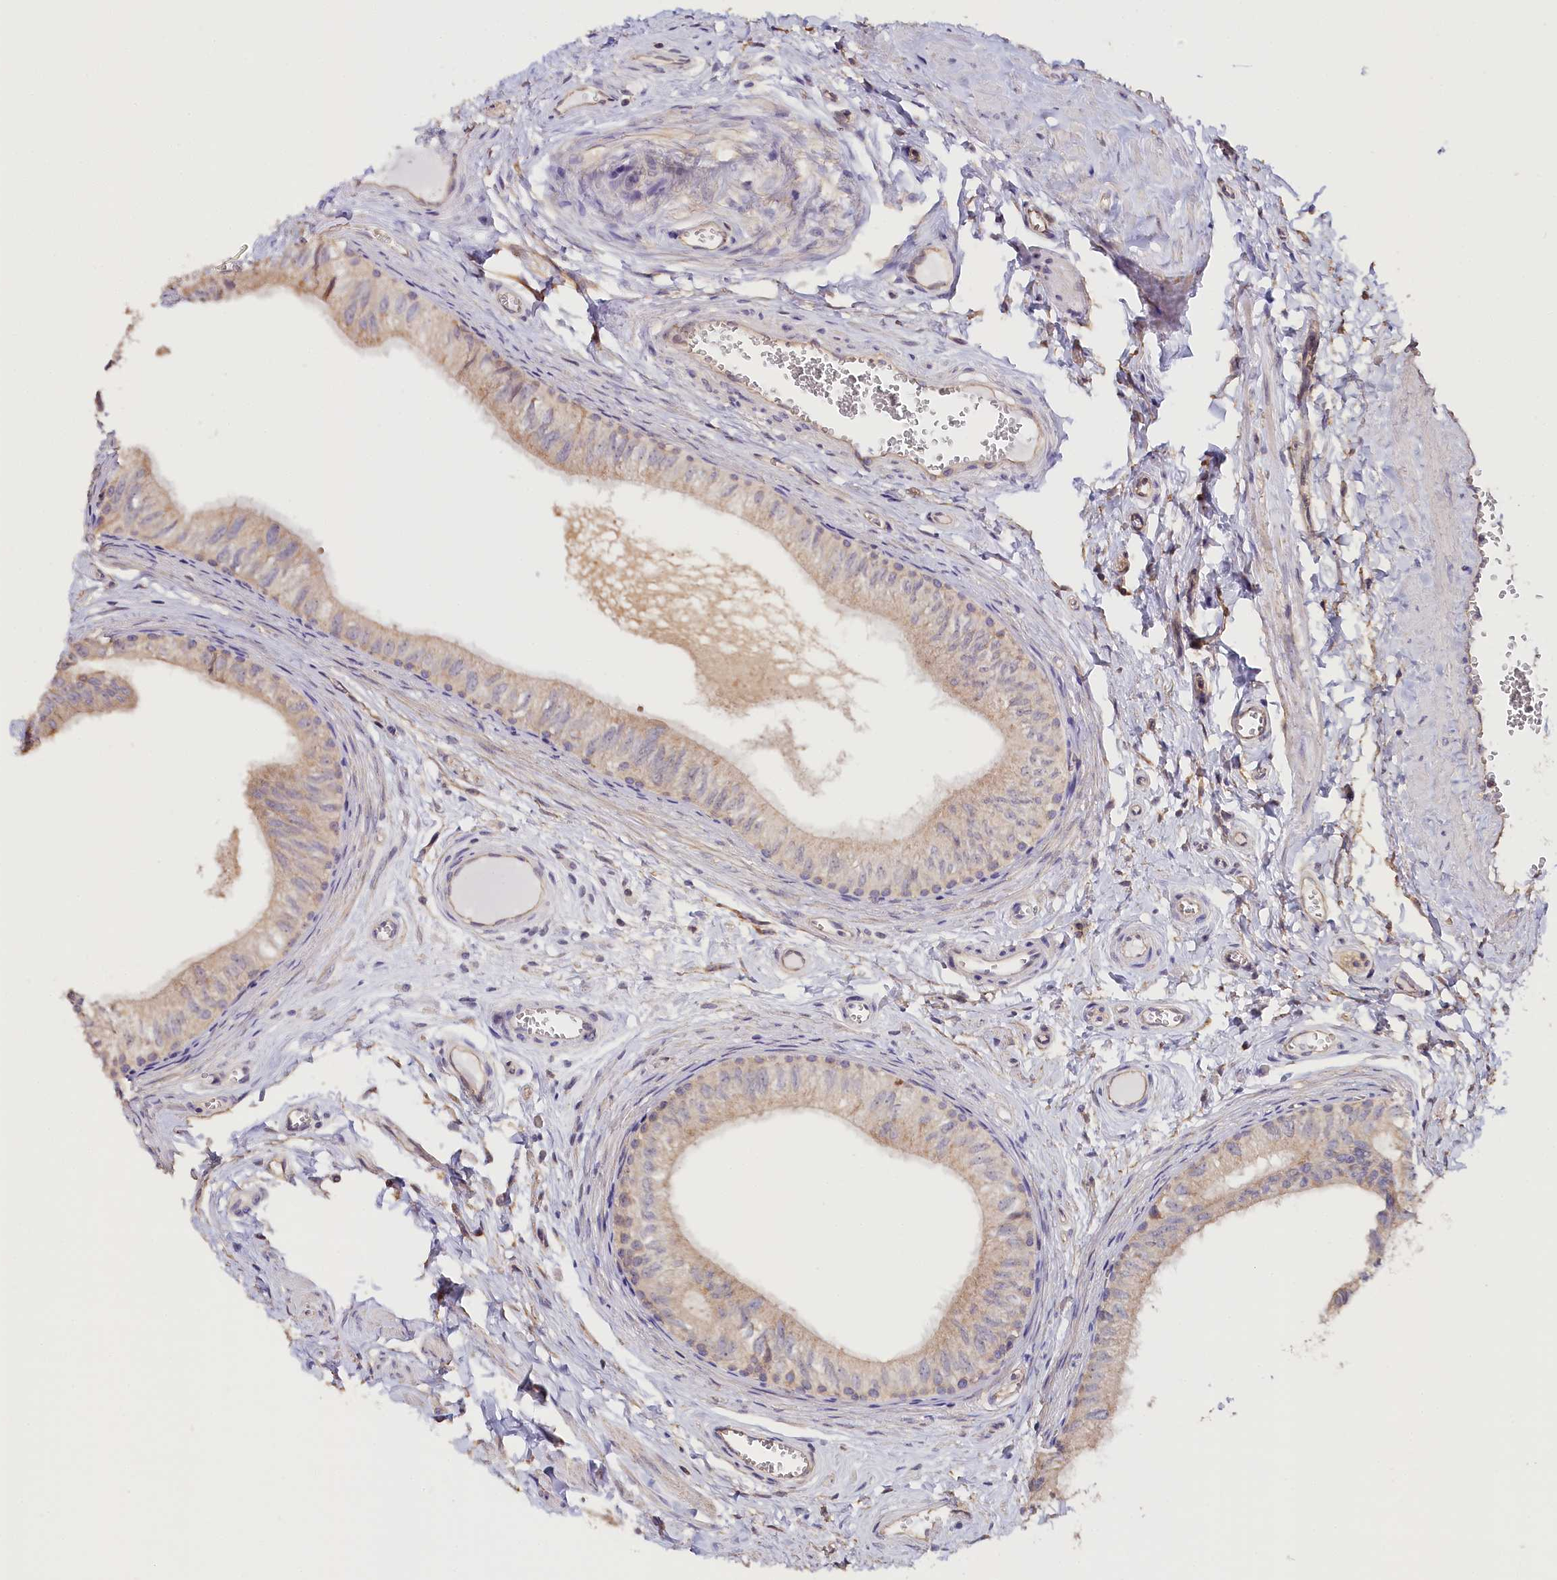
{"staining": {"intensity": "moderate", "quantity": "<25%", "location": "cytoplasmic/membranous"}, "tissue": "epididymis", "cell_type": "Glandular cells", "image_type": "normal", "snomed": [{"axis": "morphology", "description": "Normal tissue, NOS"}, {"axis": "topography", "description": "Epididymis"}], "caption": "A brown stain shows moderate cytoplasmic/membranous staining of a protein in glandular cells of normal human epididymis. The staining is performed using DAB brown chromogen to label protein expression. The nuclei are counter-stained blue using hematoxylin.", "gene": "KATNB1", "patient": {"sex": "male", "age": 42}}